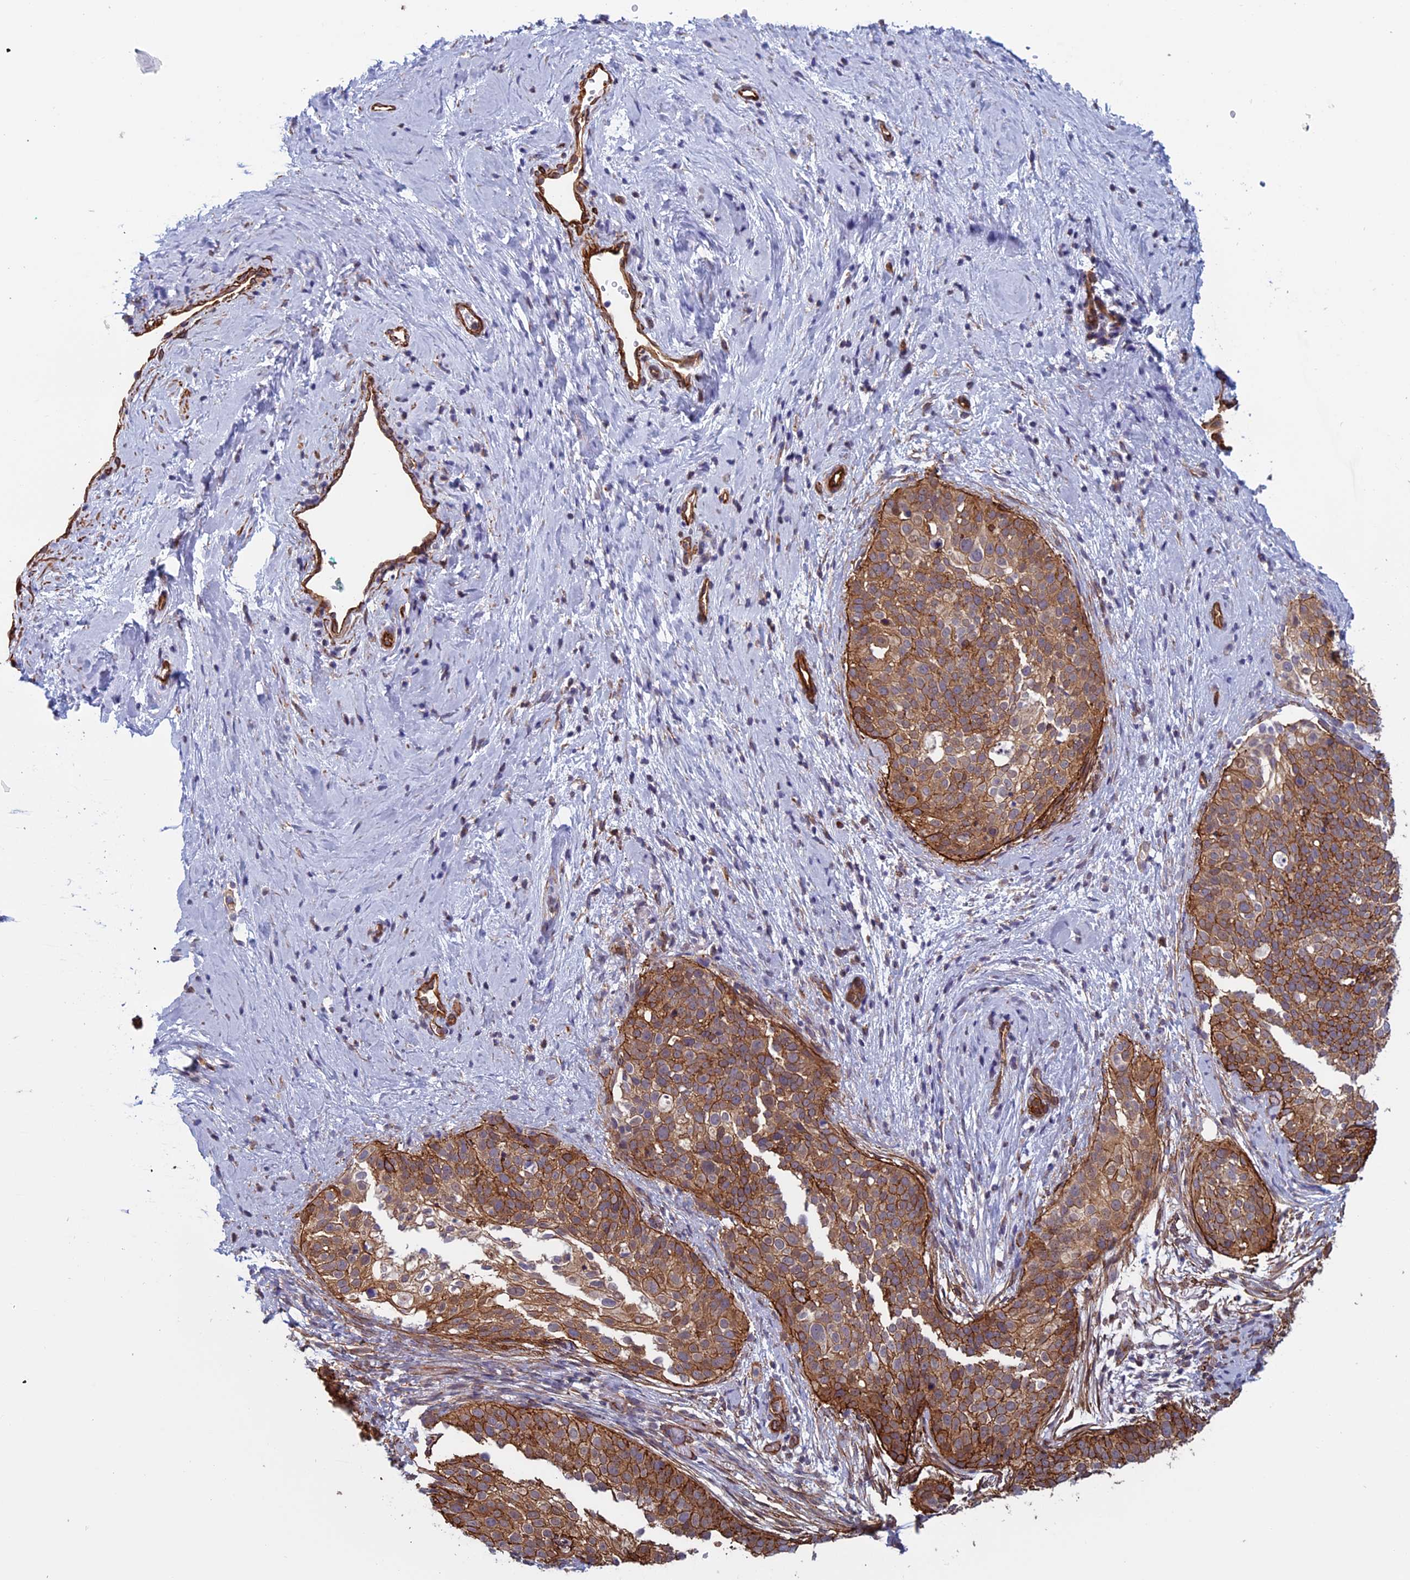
{"staining": {"intensity": "moderate", "quantity": ">75%", "location": "cytoplasmic/membranous"}, "tissue": "cervical cancer", "cell_type": "Tumor cells", "image_type": "cancer", "snomed": [{"axis": "morphology", "description": "Squamous cell carcinoma, NOS"}, {"axis": "topography", "description": "Cervix"}], "caption": "This micrograph demonstrates IHC staining of cervical squamous cell carcinoma, with medium moderate cytoplasmic/membranous expression in approximately >75% of tumor cells.", "gene": "ANGPTL2", "patient": {"sex": "female", "age": 44}}